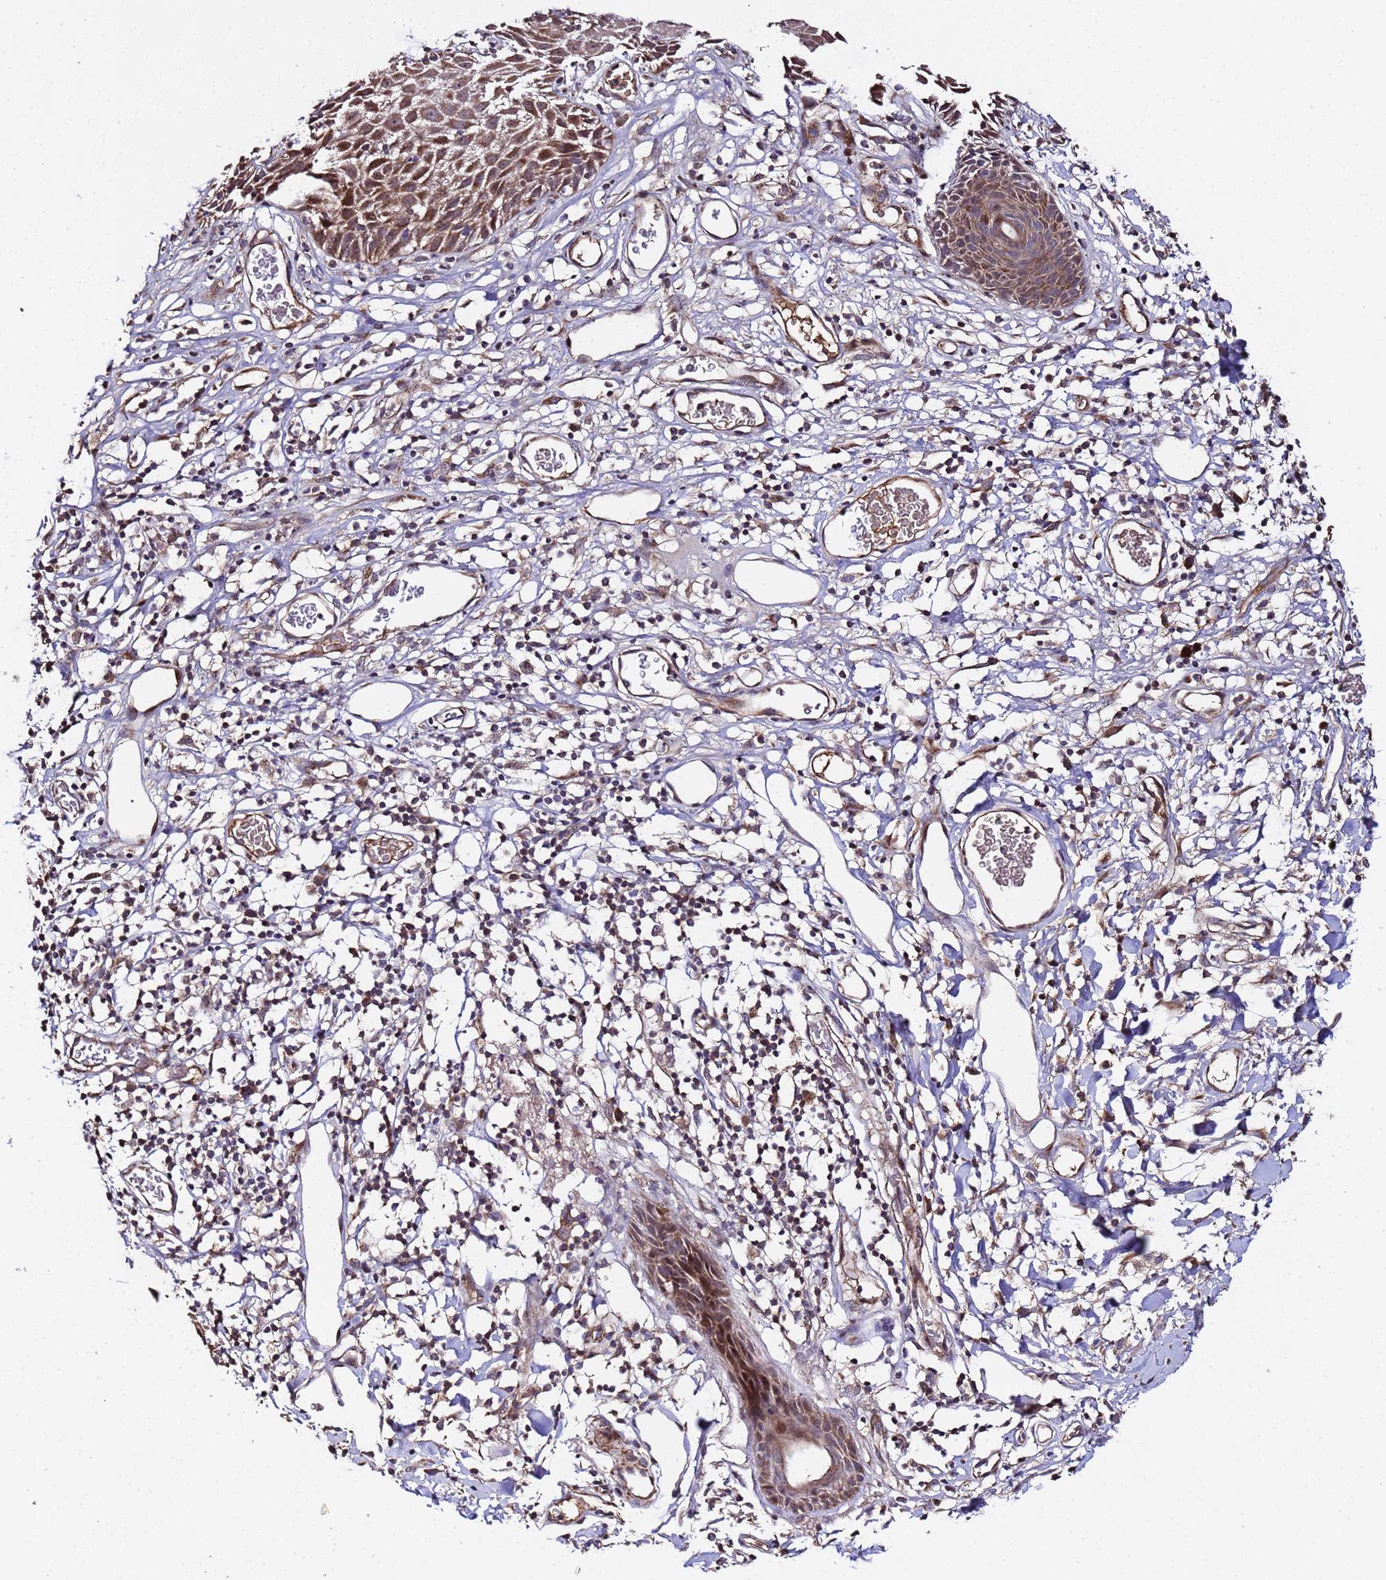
{"staining": {"intensity": "moderate", "quantity": ">75%", "location": "cytoplasmic/membranous,nuclear"}, "tissue": "skin", "cell_type": "Epidermal cells", "image_type": "normal", "snomed": [{"axis": "morphology", "description": "Normal tissue, NOS"}, {"axis": "topography", "description": "Vulva"}], "caption": "Brown immunohistochemical staining in unremarkable human skin demonstrates moderate cytoplasmic/membranous,nuclear expression in about >75% of epidermal cells.", "gene": "WNK4", "patient": {"sex": "female", "age": 68}}